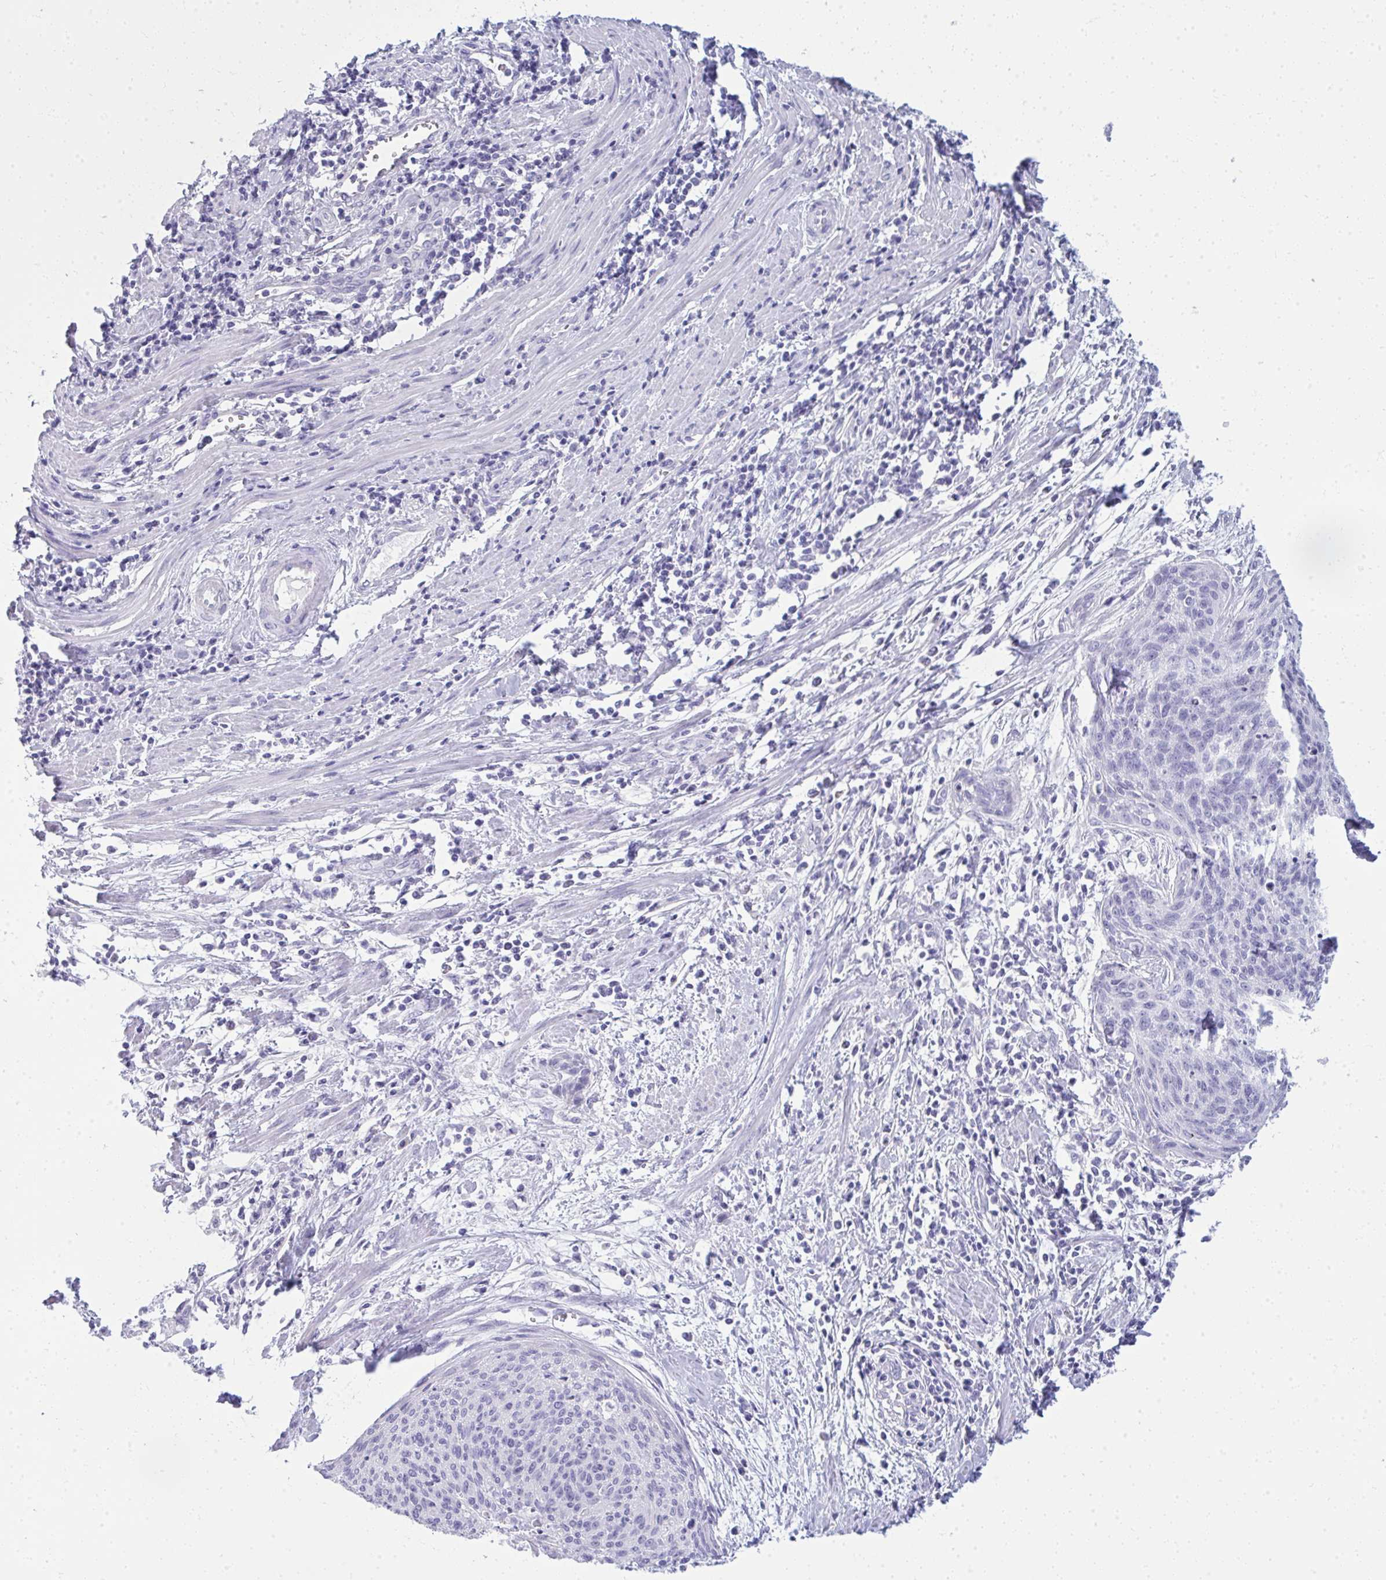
{"staining": {"intensity": "negative", "quantity": "none", "location": "none"}, "tissue": "cervical cancer", "cell_type": "Tumor cells", "image_type": "cancer", "snomed": [{"axis": "morphology", "description": "Squamous cell carcinoma, NOS"}, {"axis": "topography", "description": "Cervix"}], "caption": "IHC photomicrograph of neoplastic tissue: cervical cancer (squamous cell carcinoma) stained with DAB (3,3'-diaminobenzidine) shows no significant protein staining in tumor cells.", "gene": "QDPR", "patient": {"sex": "female", "age": 55}}